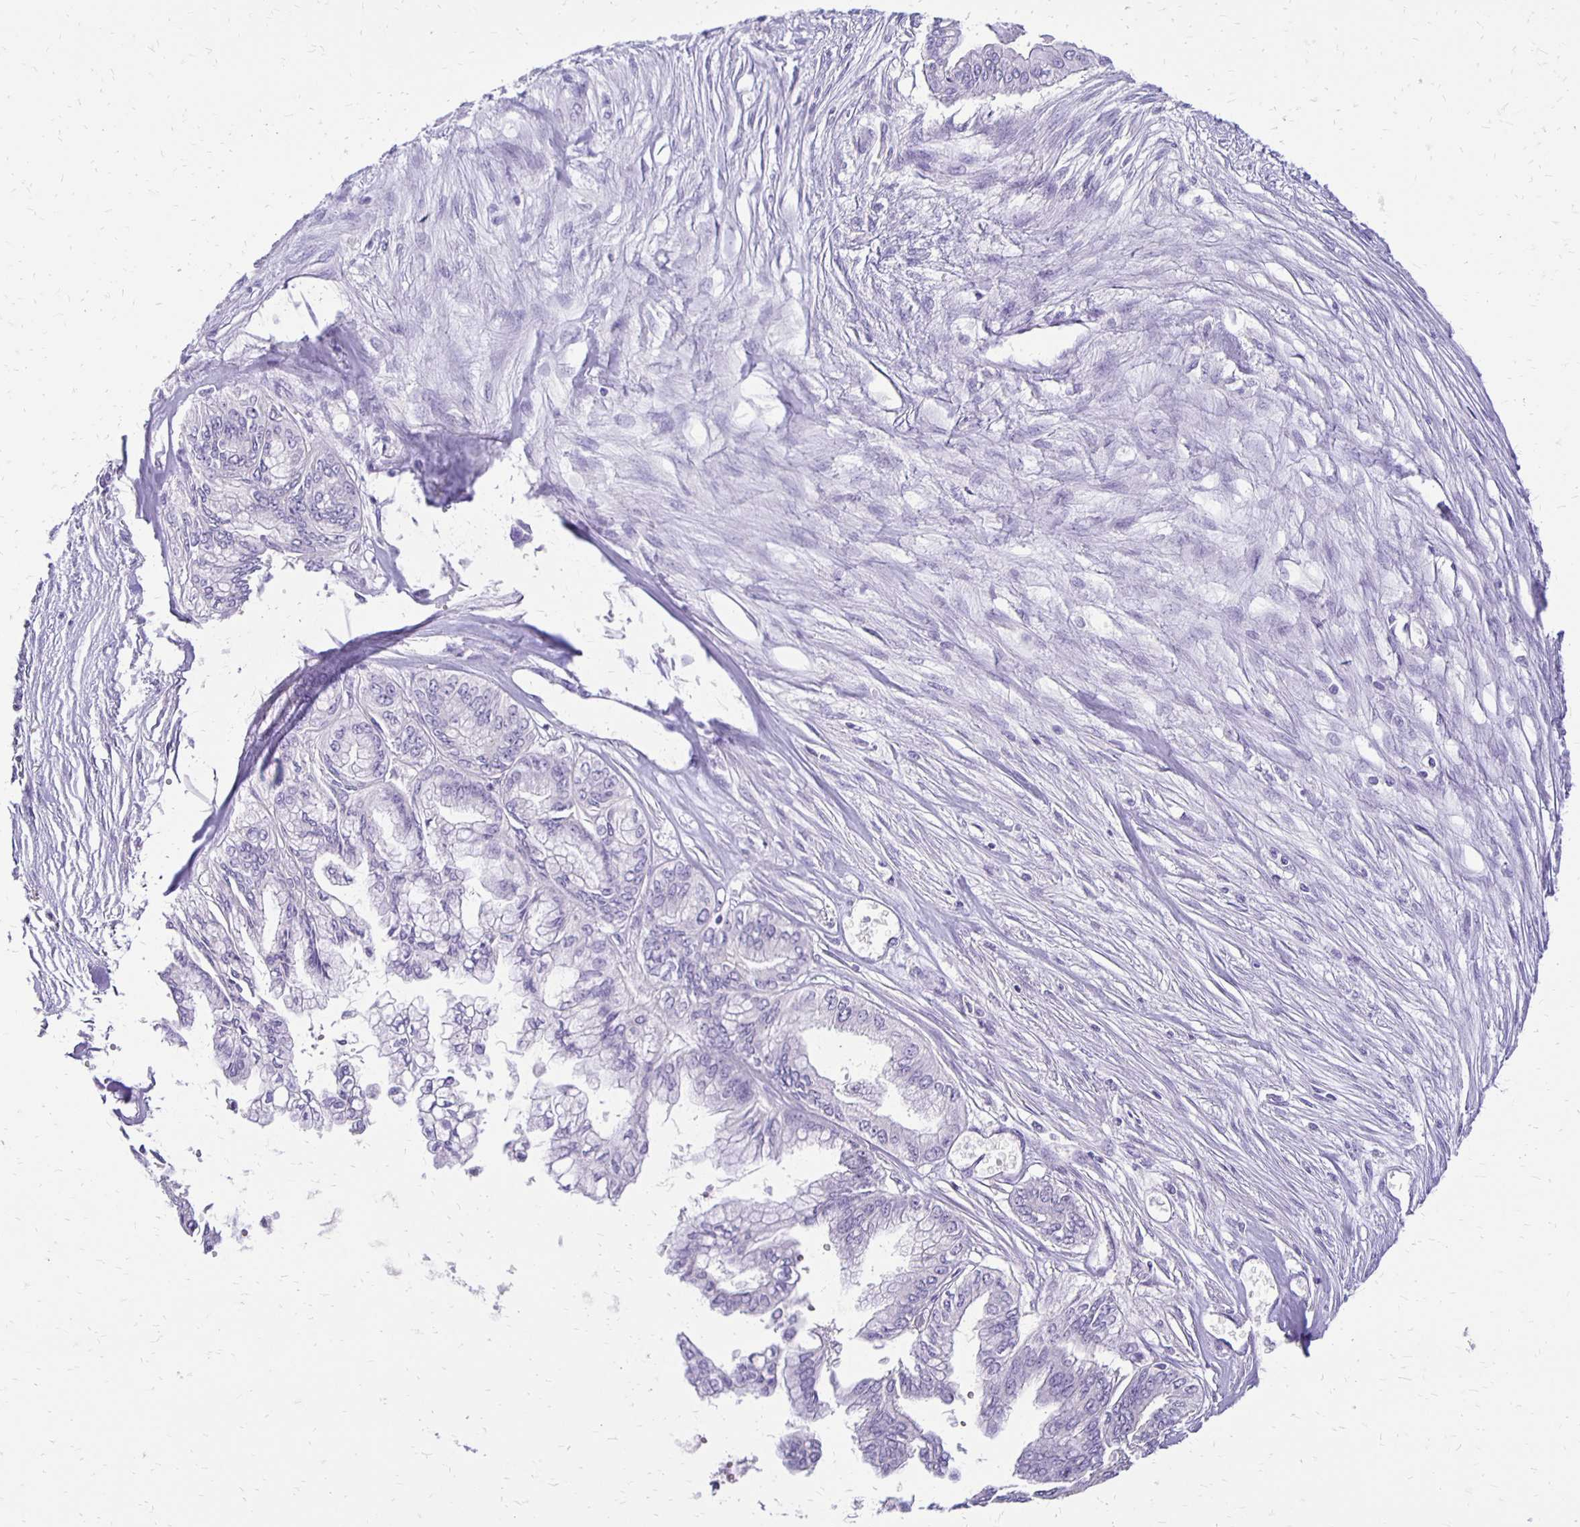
{"staining": {"intensity": "negative", "quantity": "none", "location": "none"}, "tissue": "pancreatic cancer", "cell_type": "Tumor cells", "image_type": "cancer", "snomed": [{"axis": "morphology", "description": "Adenocarcinoma, NOS"}, {"axis": "topography", "description": "Pancreas"}], "caption": "There is no significant positivity in tumor cells of pancreatic cancer (adenocarcinoma).", "gene": "ANKRD45", "patient": {"sex": "female", "age": 68}}